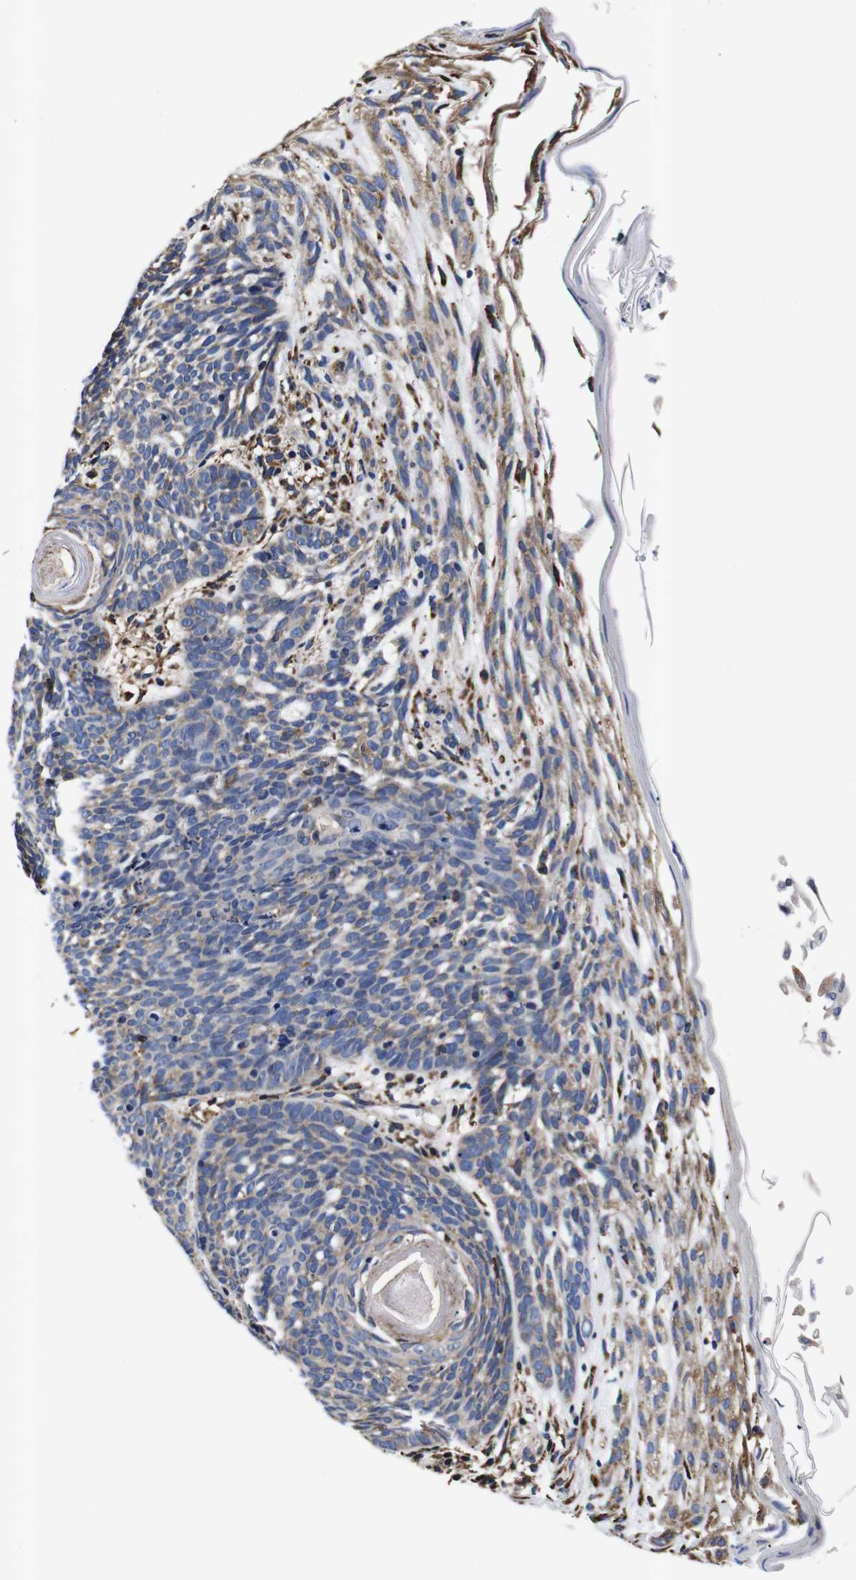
{"staining": {"intensity": "weak", "quantity": "<25%", "location": "cytoplasmic/membranous"}, "tissue": "skin cancer", "cell_type": "Tumor cells", "image_type": "cancer", "snomed": [{"axis": "morphology", "description": "Basal cell carcinoma"}, {"axis": "topography", "description": "Skin"}], "caption": "DAB (3,3'-diaminobenzidine) immunohistochemical staining of human skin cancer (basal cell carcinoma) demonstrates no significant staining in tumor cells.", "gene": "PPIB", "patient": {"sex": "female", "age": 70}}